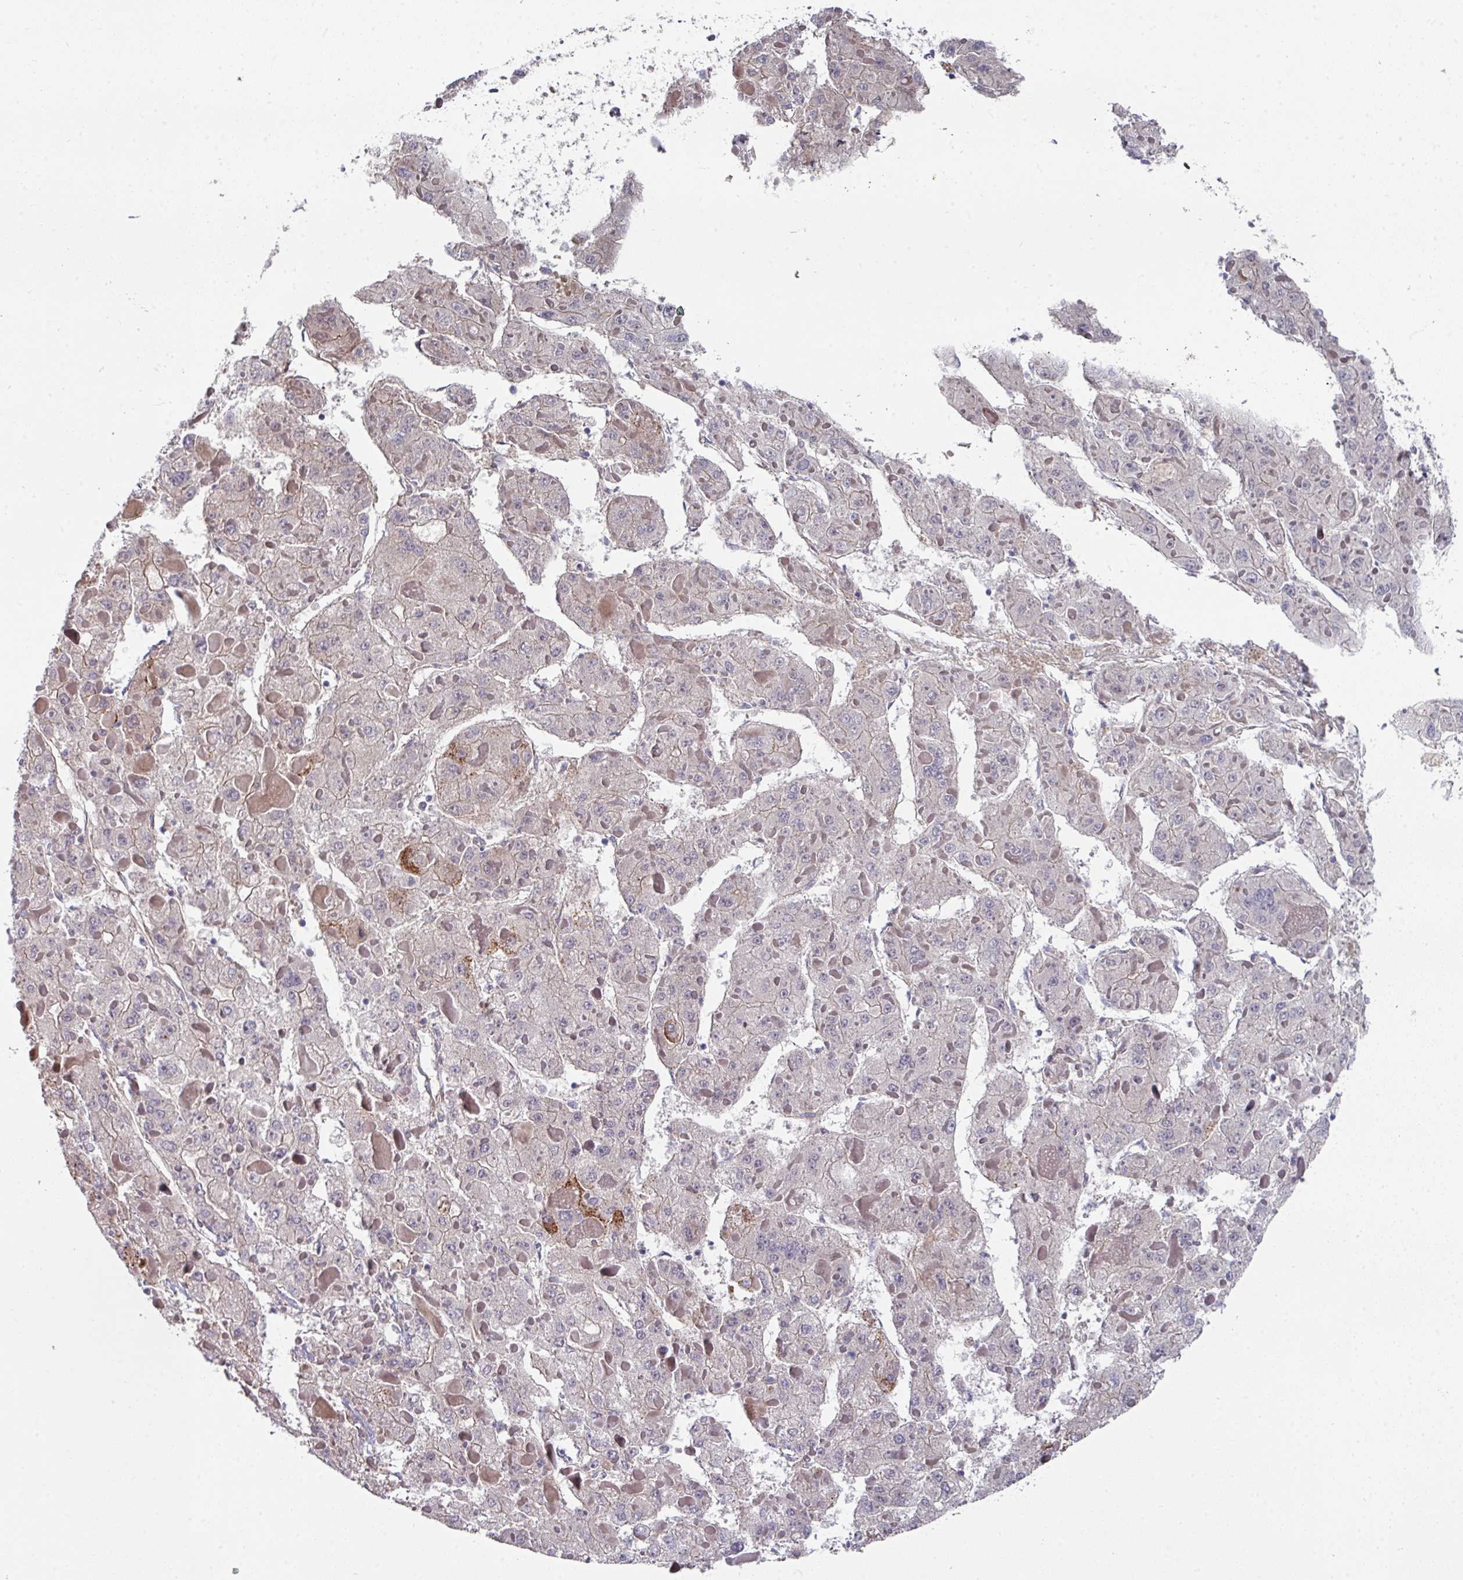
{"staining": {"intensity": "moderate", "quantity": "<25%", "location": "cytoplasmic/membranous"}, "tissue": "liver cancer", "cell_type": "Tumor cells", "image_type": "cancer", "snomed": [{"axis": "morphology", "description": "Carcinoma, Hepatocellular, NOS"}, {"axis": "topography", "description": "Liver"}], "caption": "Immunohistochemistry of liver cancer (hepatocellular carcinoma) shows low levels of moderate cytoplasmic/membranous positivity in about <25% of tumor cells.", "gene": "CBX7", "patient": {"sex": "female", "age": 73}}